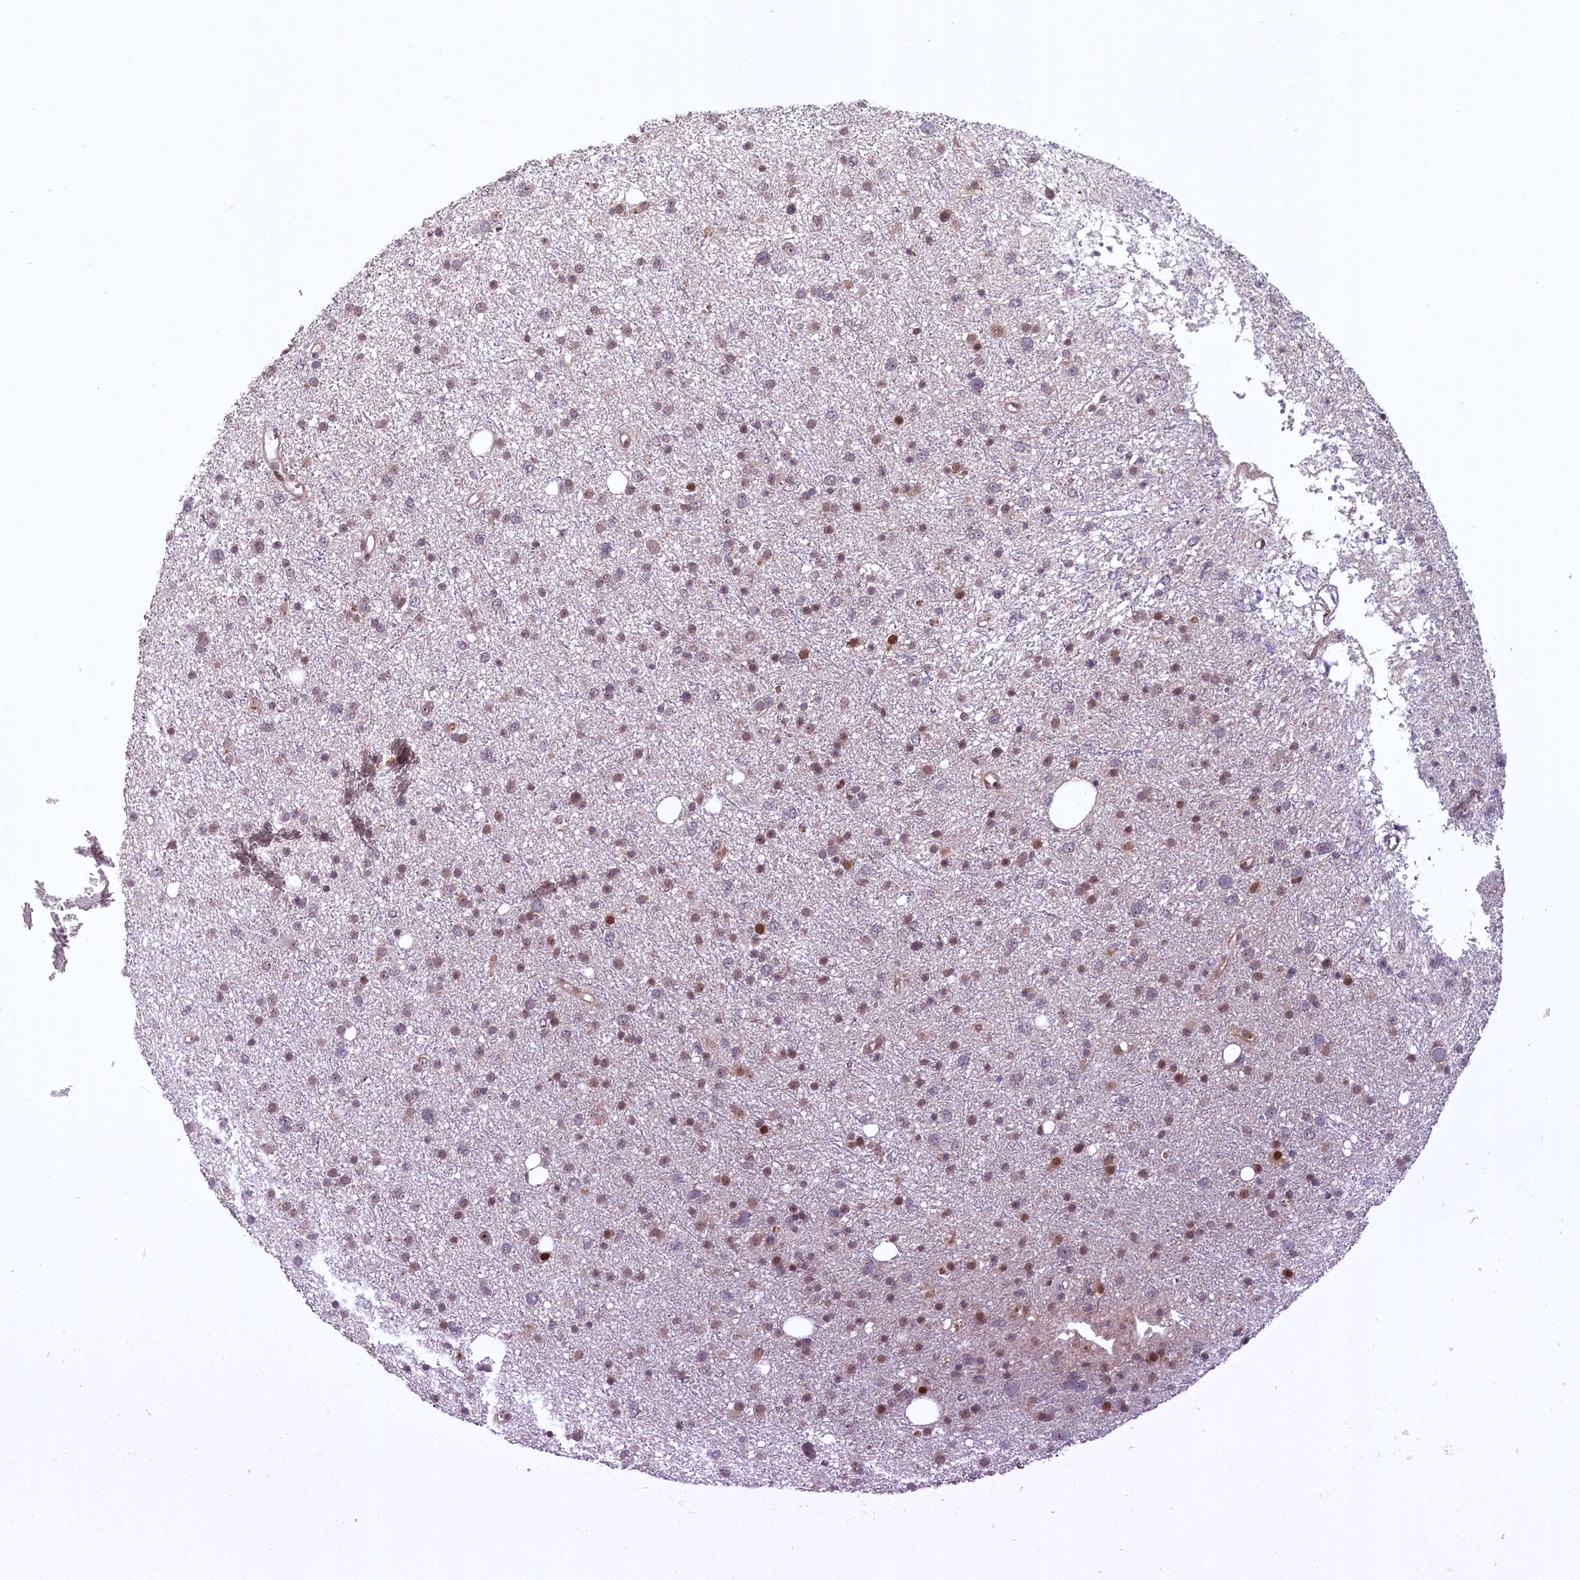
{"staining": {"intensity": "moderate", "quantity": "25%-75%", "location": "nuclear"}, "tissue": "glioma", "cell_type": "Tumor cells", "image_type": "cancer", "snomed": [{"axis": "morphology", "description": "Glioma, malignant, Low grade"}, {"axis": "topography", "description": "Cerebral cortex"}], "caption": "Glioma was stained to show a protein in brown. There is medium levels of moderate nuclear positivity in approximately 25%-75% of tumor cells.", "gene": "N4BP2L1", "patient": {"sex": "female", "age": 39}}